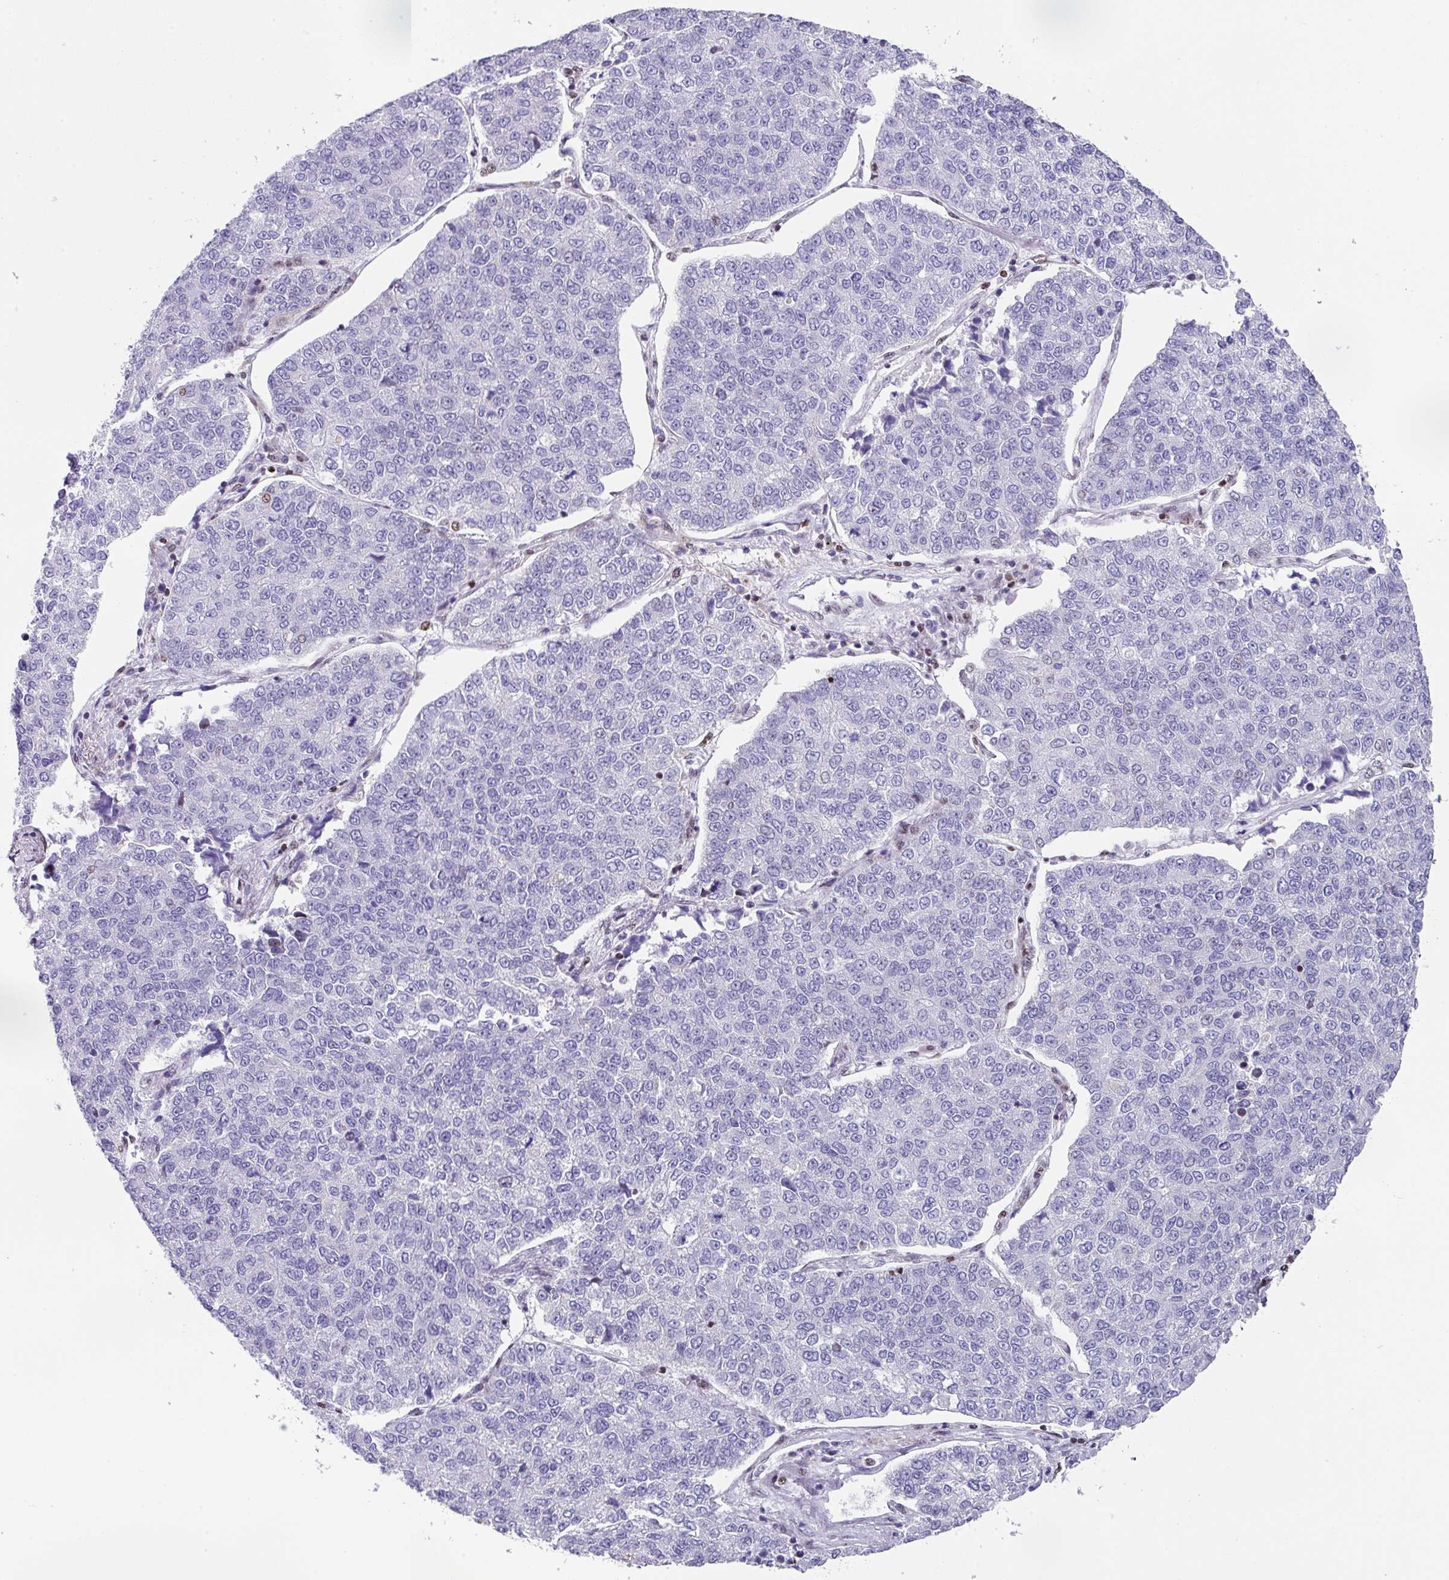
{"staining": {"intensity": "negative", "quantity": "none", "location": "none"}, "tissue": "lung cancer", "cell_type": "Tumor cells", "image_type": "cancer", "snomed": [{"axis": "morphology", "description": "Adenocarcinoma, NOS"}, {"axis": "topography", "description": "Lung"}], "caption": "IHC micrograph of lung cancer (adenocarcinoma) stained for a protein (brown), which shows no staining in tumor cells. (DAB (3,3'-diaminobenzidine) immunohistochemistry visualized using brightfield microscopy, high magnification).", "gene": "TCF3", "patient": {"sex": "male", "age": 49}}